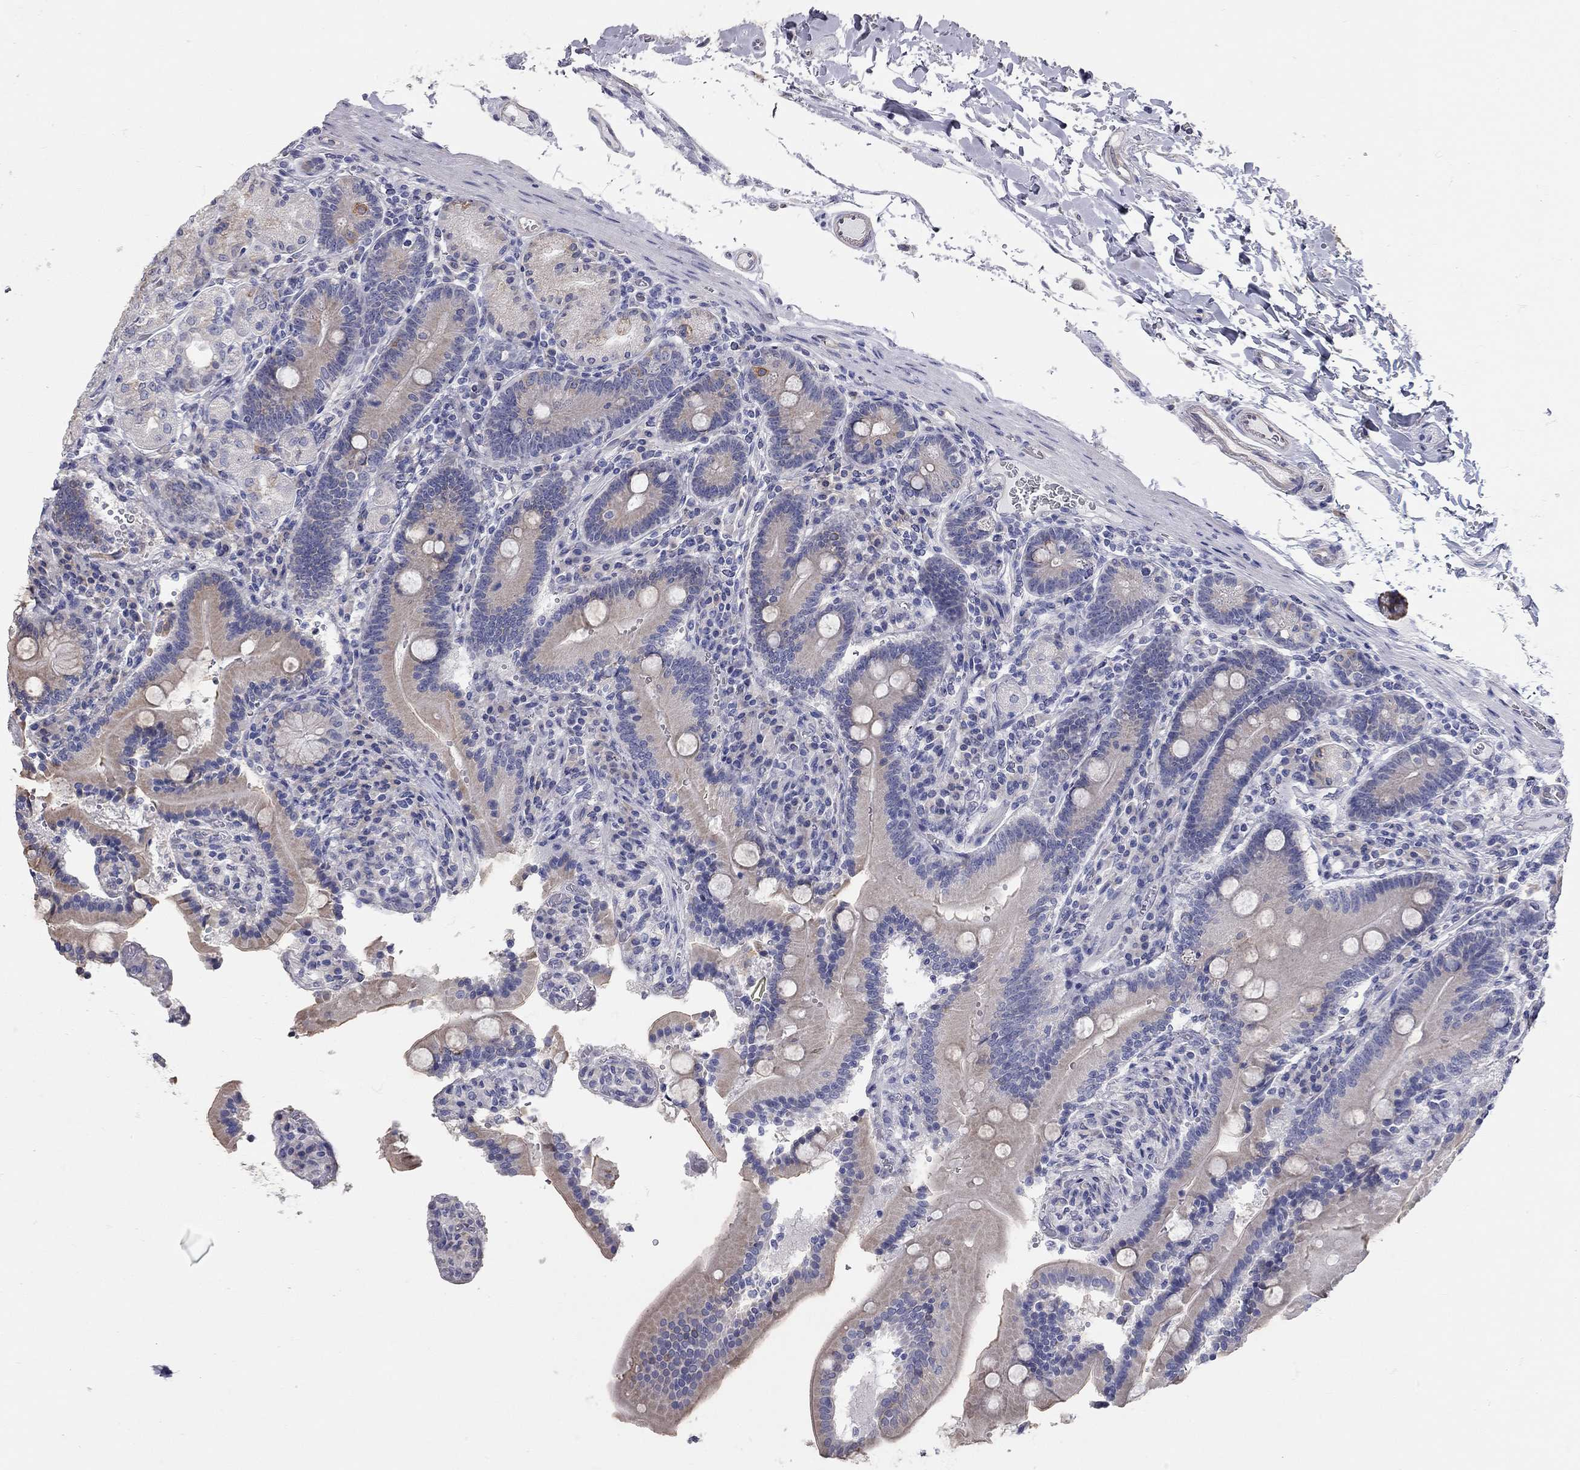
{"staining": {"intensity": "negative", "quantity": "none", "location": "none"}, "tissue": "duodenum", "cell_type": "Glandular cells", "image_type": "normal", "snomed": [{"axis": "morphology", "description": "Normal tissue, NOS"}, {"axis": "topography", "description": "Duodenum"}], "caption": "Immunohistochemical staining of benign duodenum reveals no significant staining in glandular cells. Brightfield microscopy of IHC stained with DAB (3,3'-diaminobenzidine) (brown) and hematoxylin (blue), captured at high magnification.", "gene": "XAGE2", "patient": {"sex": "female", "age": 62}}